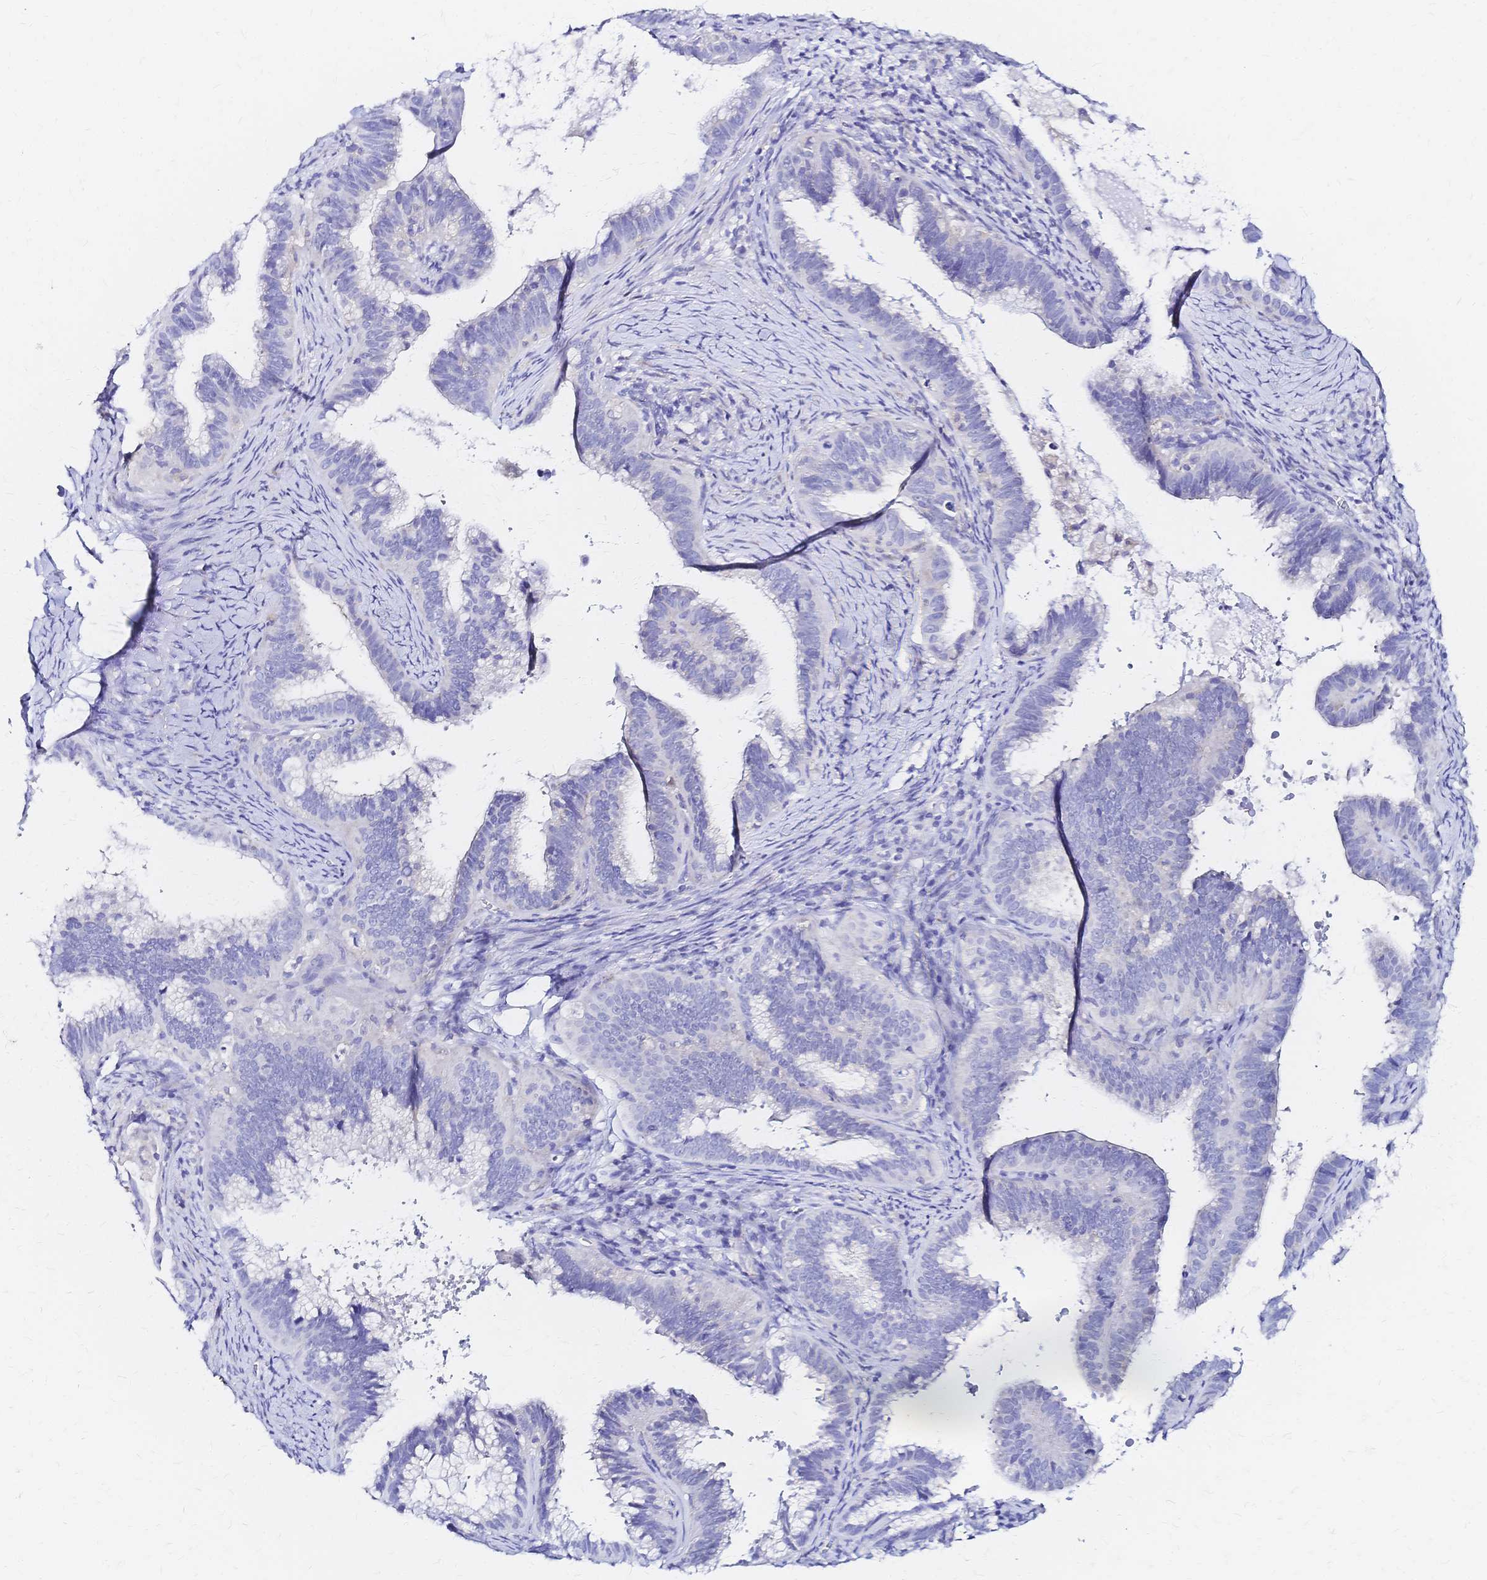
{"staining": {"intensity": "negative", "quantity": "none", "location": "none"}, "tissue": "cervical cancer", "cell_type": "Tumor cells", "image_type": "cancer", "snomed": [{"axis": "morphology", "description": "Adenocarcinoma, NOS"}, {"axis": "topography", "description": "Cervix"}], "caption": "Immunohistochemical staining of human adenocarcinoma (cervical) shows no significant expression in tumor cells. Brightfield microscopy of immunohistochemistry stained with DAB (brown) and hematoxylin (blue), captured at high magnification.", "gene": "SLC5A1", "patient": {"sex": "female", "age": 61}}